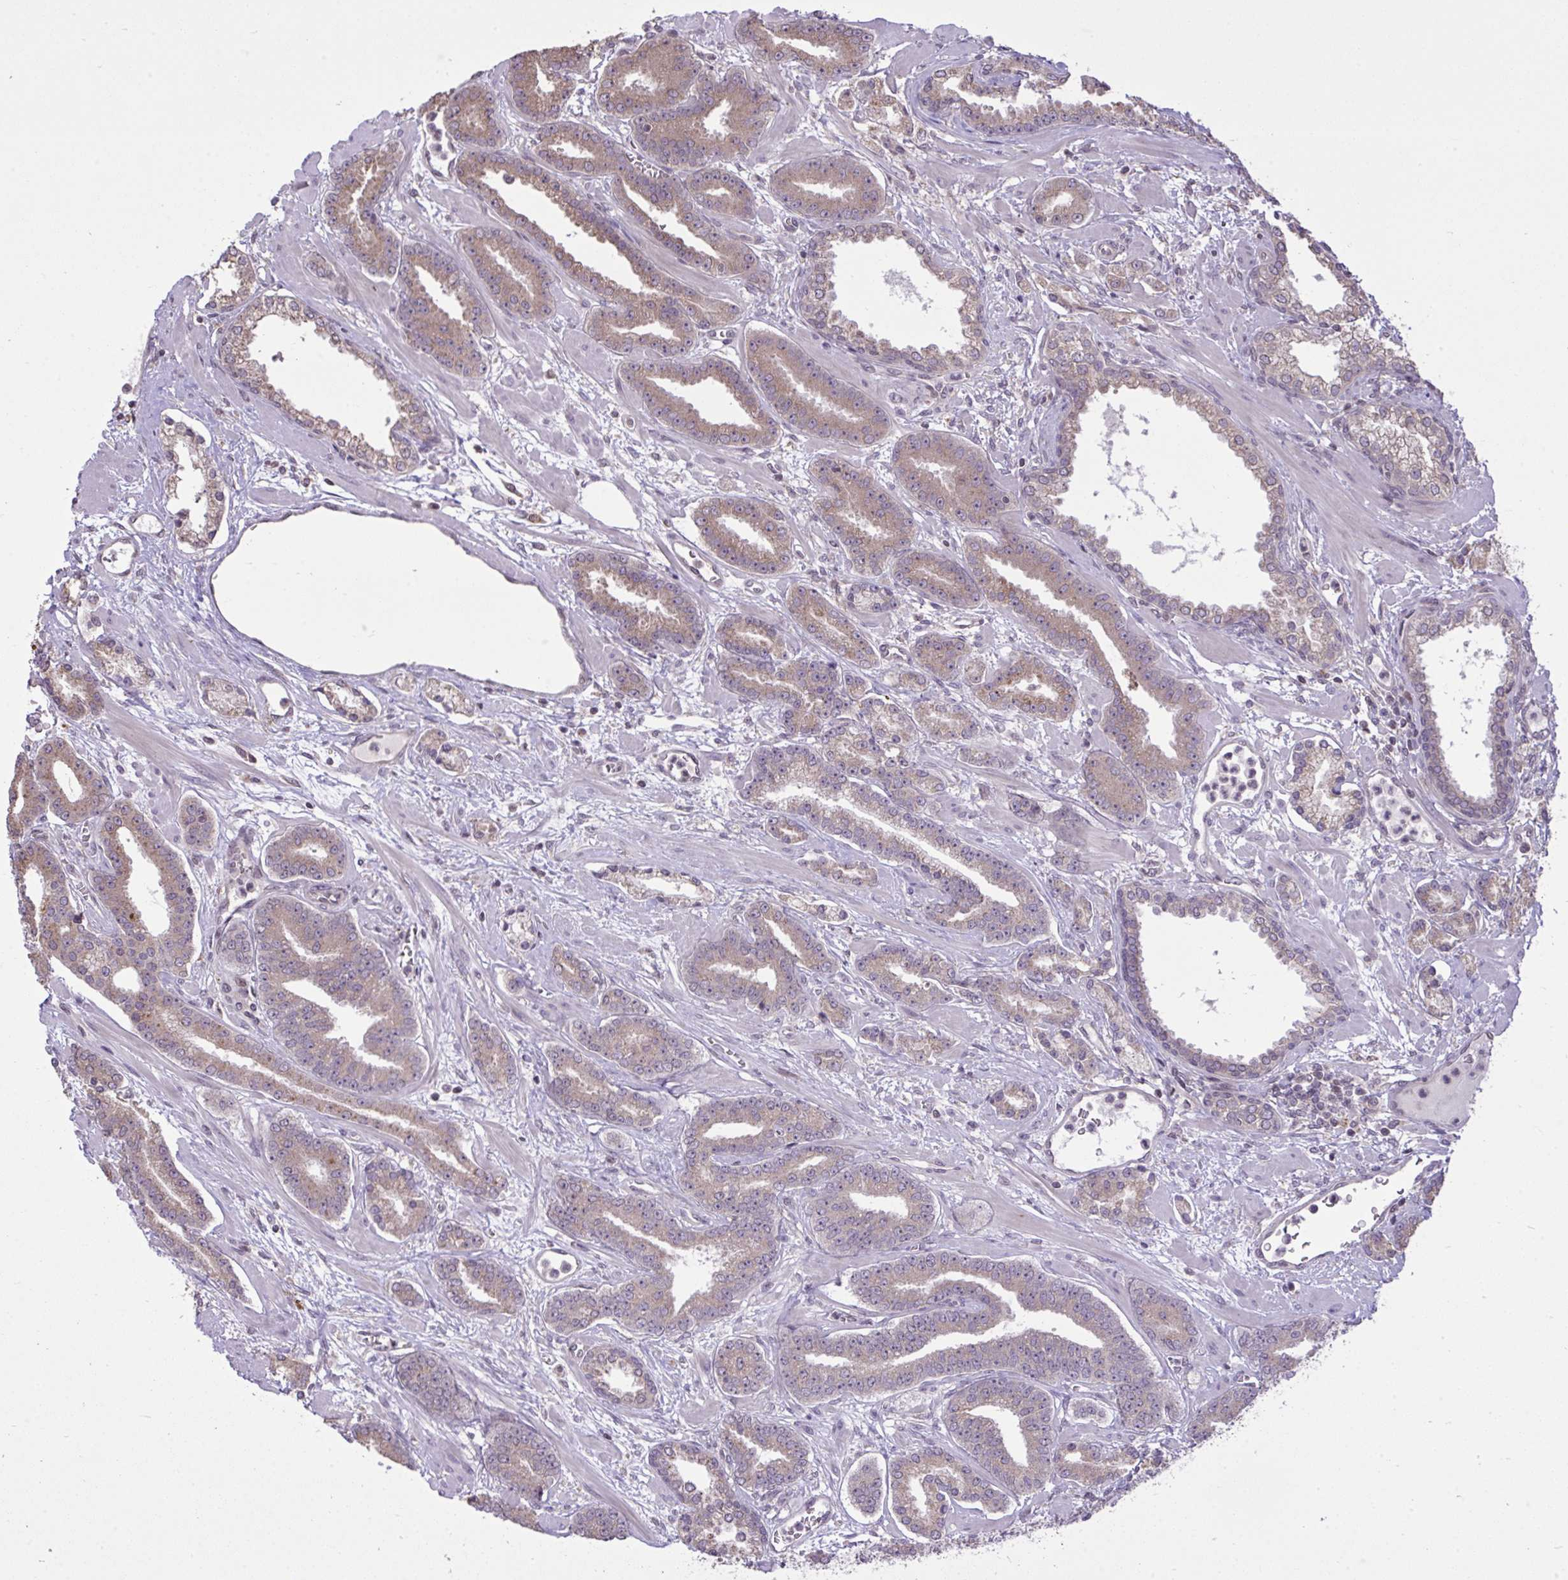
{"staining": {"intensity": "moderate", "quantity": ">75%", "location": "cytoplasmic/membranous"}, "tissue": "prostate cancer", "cell_type": "Tumor cells", "image_type": "cancer", "snomed": [{"axis": "morphology", "description": "Adenocarcinoma, High grade"}, {"axis": "topography", "description": "Prostate"}], "caption": "Immunohistochemistry (IHC) (DAB) staining of human prostate high-grade adenocarcinoma reveals moderate cytoplasmic/membranous protein staining in approximately >75% of tumor cells. The protein of interest is stained brown, and the nuclei are stained in blue (DAB IHC with brightfield microscopy, high magnification).", "gene": "CYP20A1", "patient": {"sex": "male", "age": 60}}